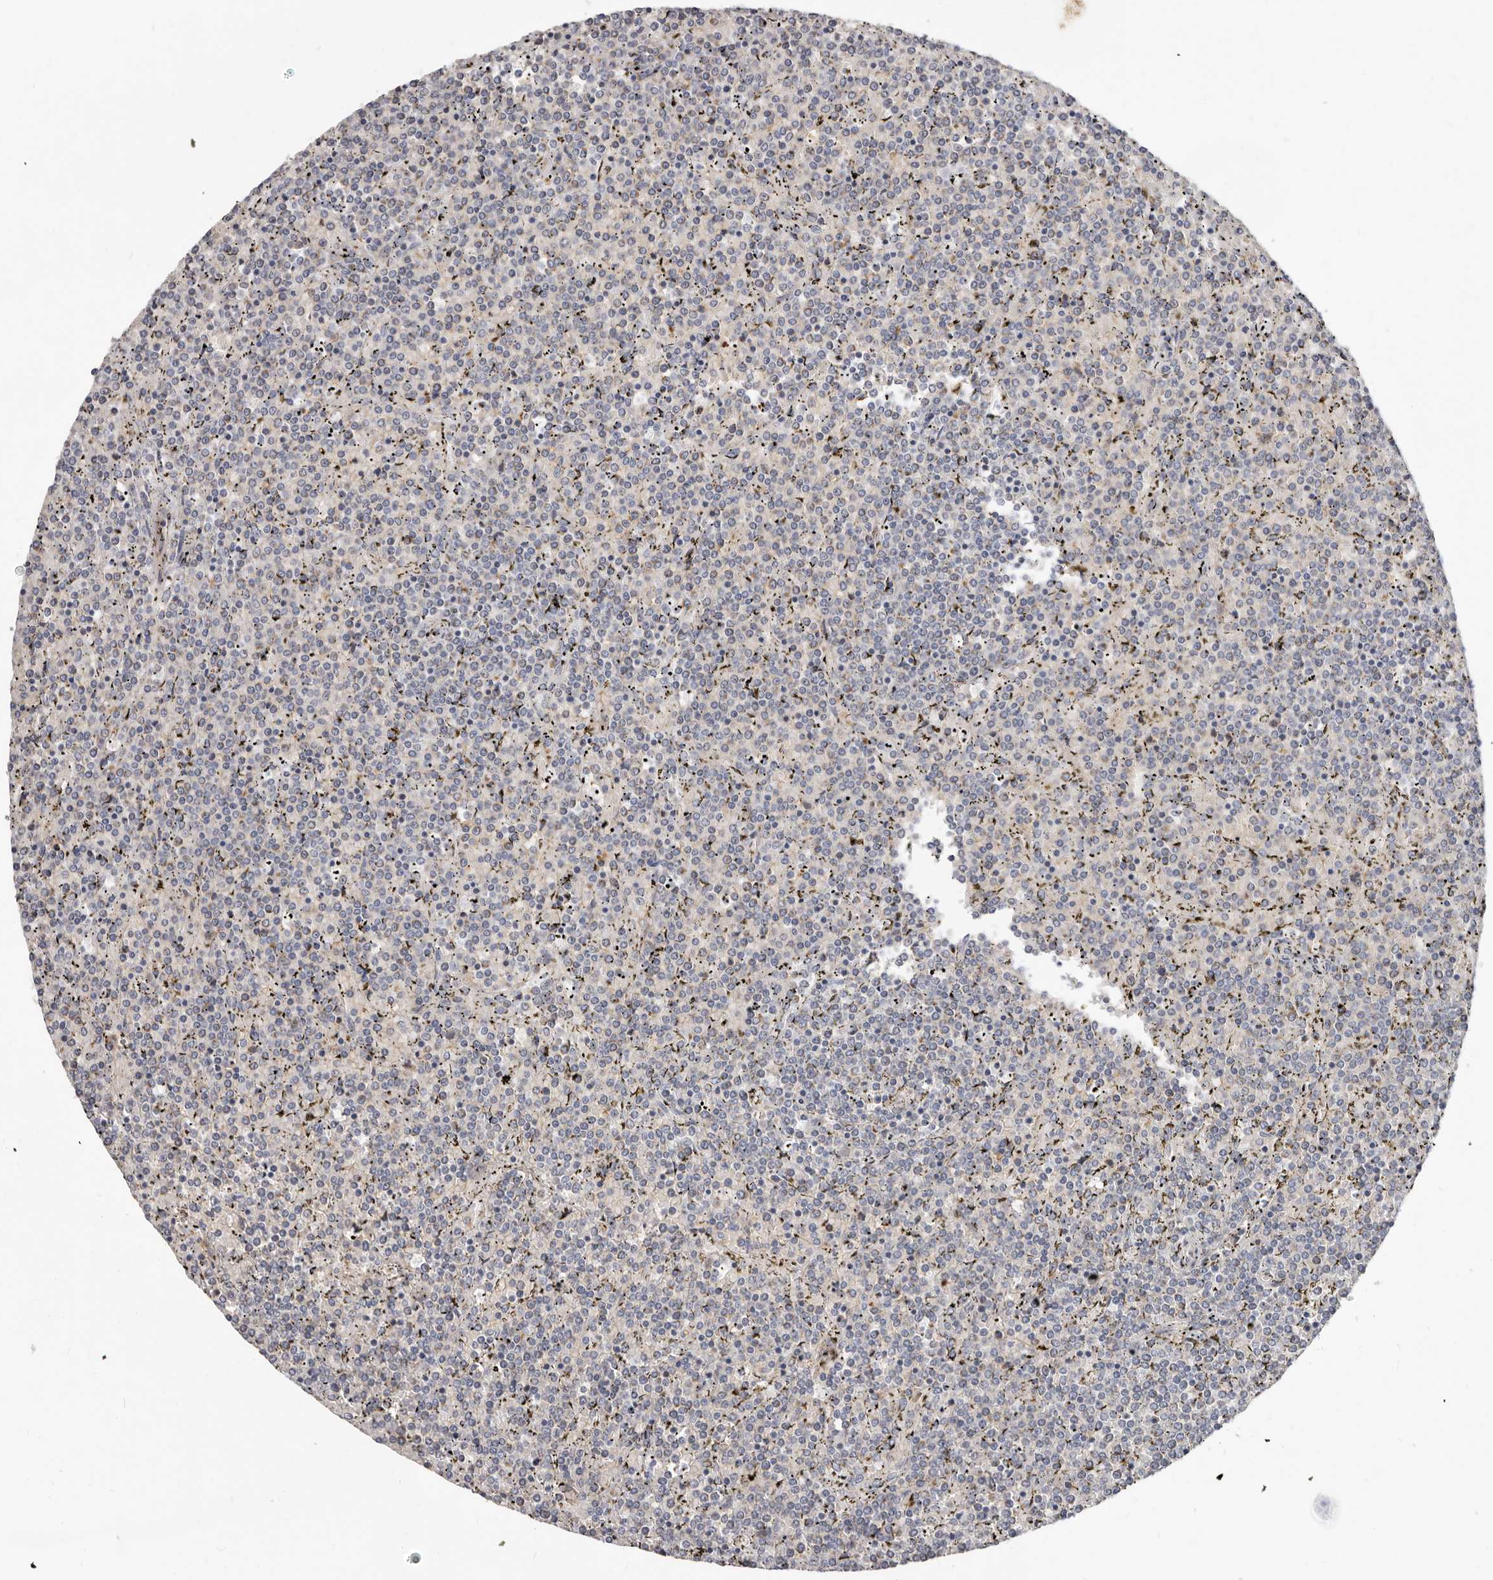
{"staining": {"intensity": "negative", "quantity": "none", "location": "none"}, "tissue": "lymphoma", "cell_type": "Tumor cells", "image_type": "cancer", "snomed": [{"axis": "morphology", "description": "Malignant lymphoma, non-Hodgkin's type, Low grade"}, {"axis": "topography", "description": "Spleen"}], "caption": "This is an immunohistochemistry histopathology image of human malignant lymphoma, non-Hodgkin's type (low-grade). There is no expression in tumor cells.", "gene": "SPTA1", "patient": {"sex": "female", "age": 19}}